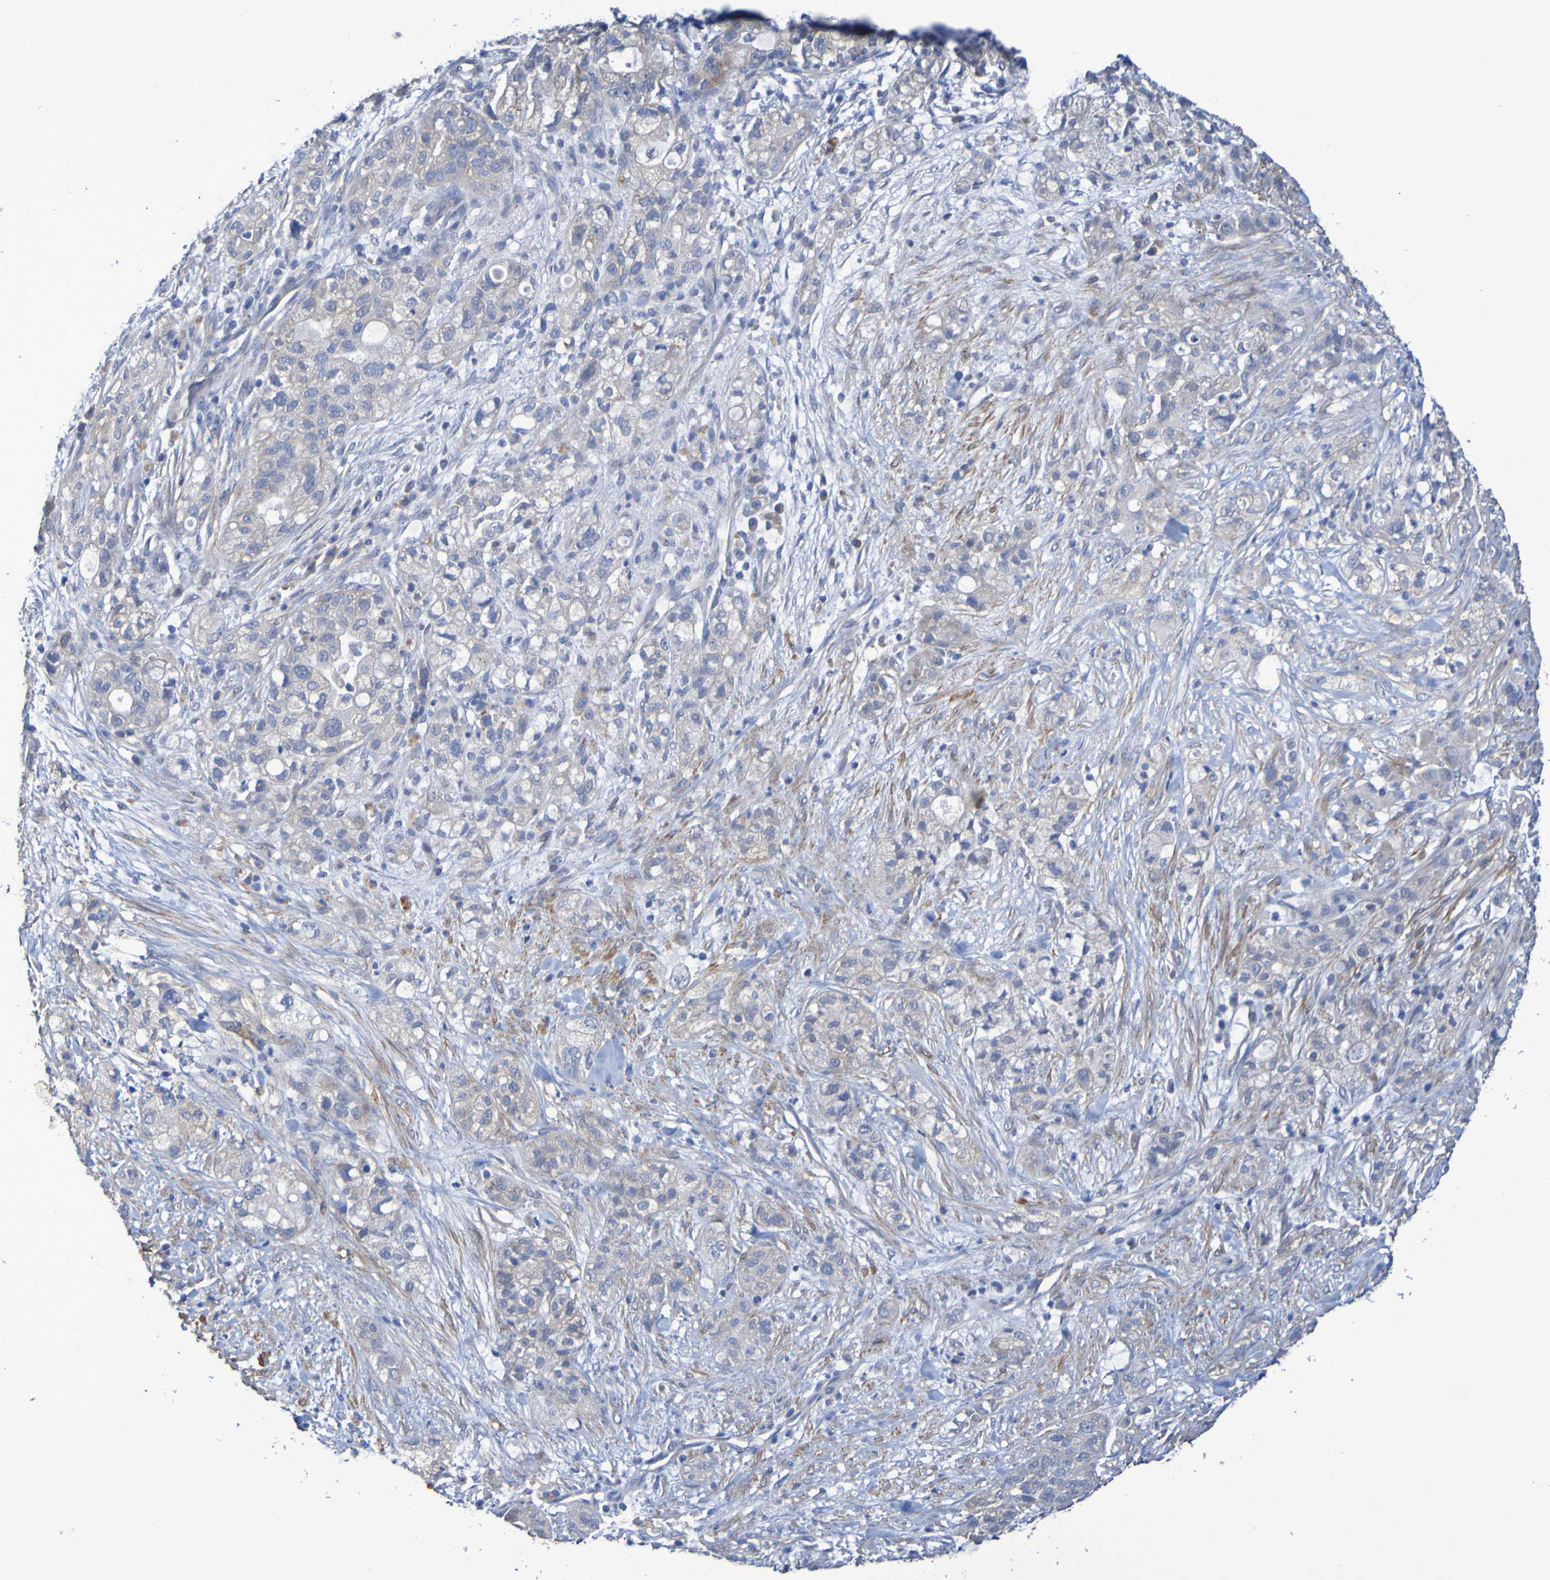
{"staining": {"intensity": "weak", "quantity": ">75%", "location": "cytoplasmic/membranous"}, "tissue": "pancreatic cancer", "cell_type": "Tumor cells", "image_type": "cancer", "snomed": [{"axis": "morphology", "description": "Adenocarcinoma, NOS"}, {"axis": "topography", "description": "Pancreas"}], "caption": "A low amount of weak cytoplasmic/membranous staining is seen in about >75% of tumor cells in pancreatic cancer (adenocarcinoma) tissue.", "gene": "SRPRB", "patient": {"sex": "female", "age": 78}}